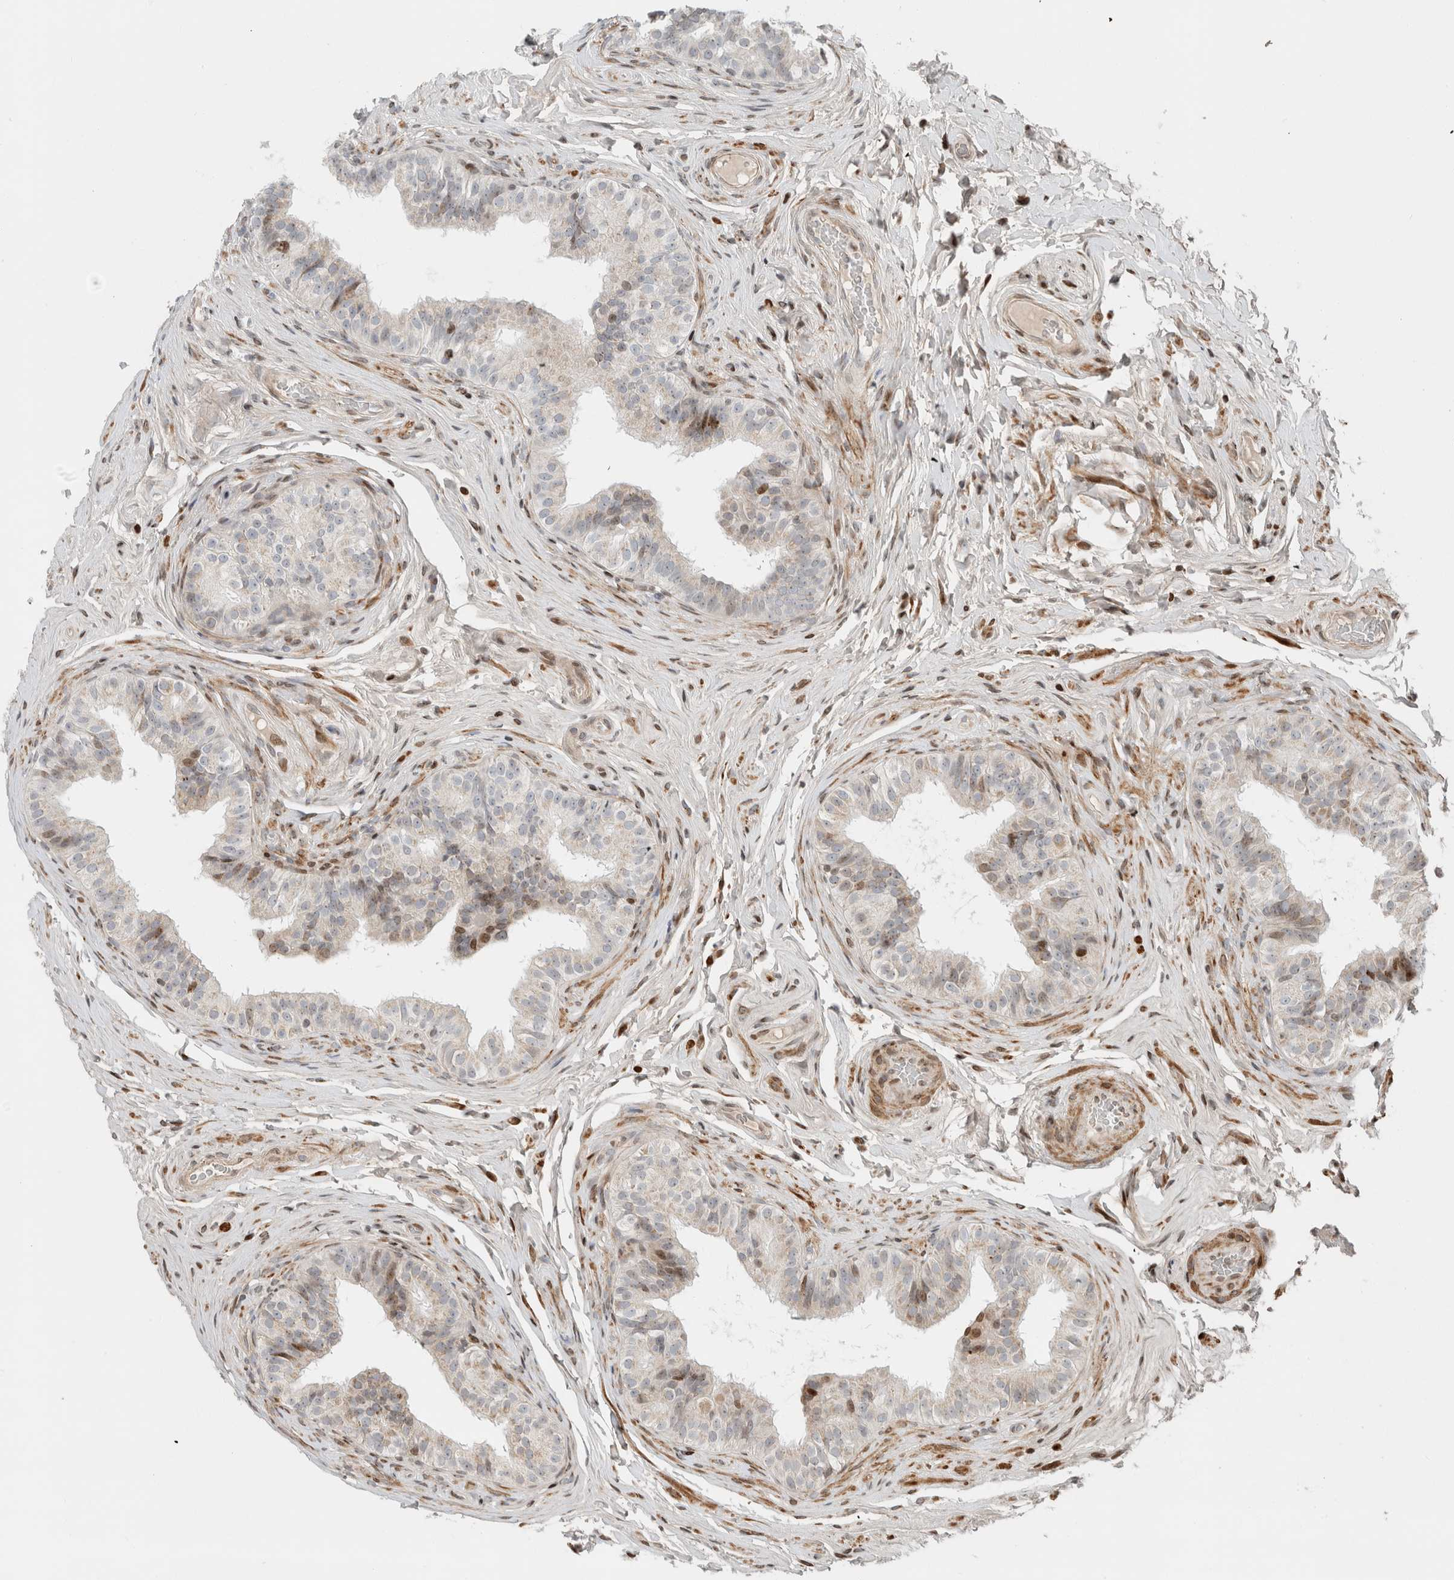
{"staining": {"intensity": "moderate", "quantity": "<25%", "location": "nuclear"}, "tissue": "epididymis", "cell_type": "Glandular cells", "image_type": "normal", "snomed": [{"axis": "morphology", "description": "Normal tissue, NOS"}, {"axis": "topography", "description": "Epididymis"}], "caption": "Epididymis stained with DAB (3,3'-diaminobenzidine) IHC demonstrates low levels of moderate nuclear positivity in about <25% of glandular cells.", "gene": "GINS4", "patient": {"sex": "male", "age": 49}}